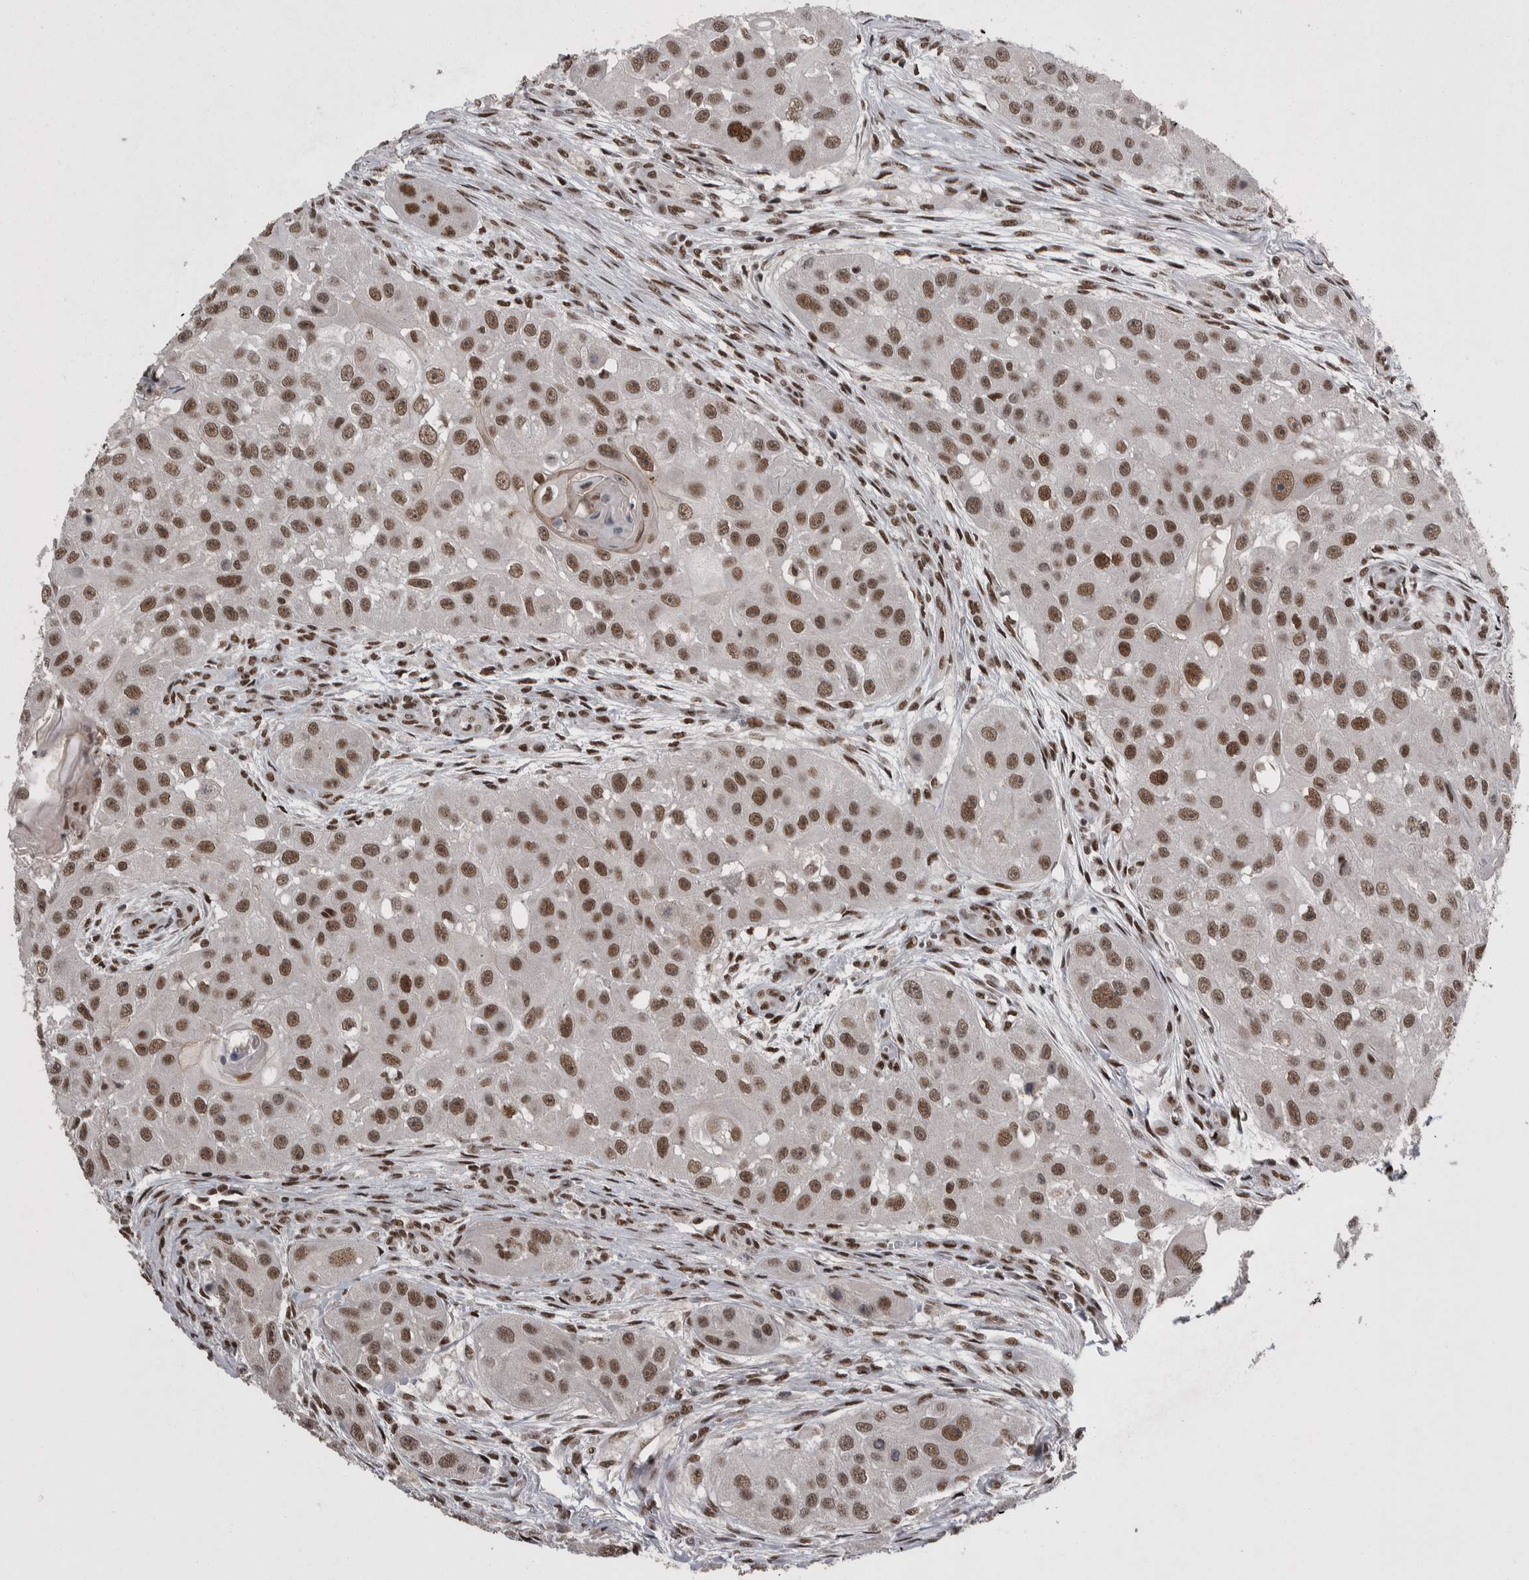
{"staining": {"intensity": "moderate", "quantity": ">75%", "location": "nuclear"}, "tissue": "head and neck cancer", "cell_type": "Tumor cells", "image_type": "cancer", "snomed": [{"axis": "morphology", "description": "Normal tissue, NOS"}, {"axis": "morphology", "description": "Squamous cell carcinoma, NOS"}, {"axis": "topography", "description": "Skeletal muscle"}, {"axis": "topography", "description": "Head-Neck"}], "caption": "DAB immunohistochemical staining of human head and neck squamous cell carcinoma shows moderate nuclear protein positivity in approximately >75% of tumor cells.", "gene": "DMTF1", "patient": {"sex": "male", "age": 51}}